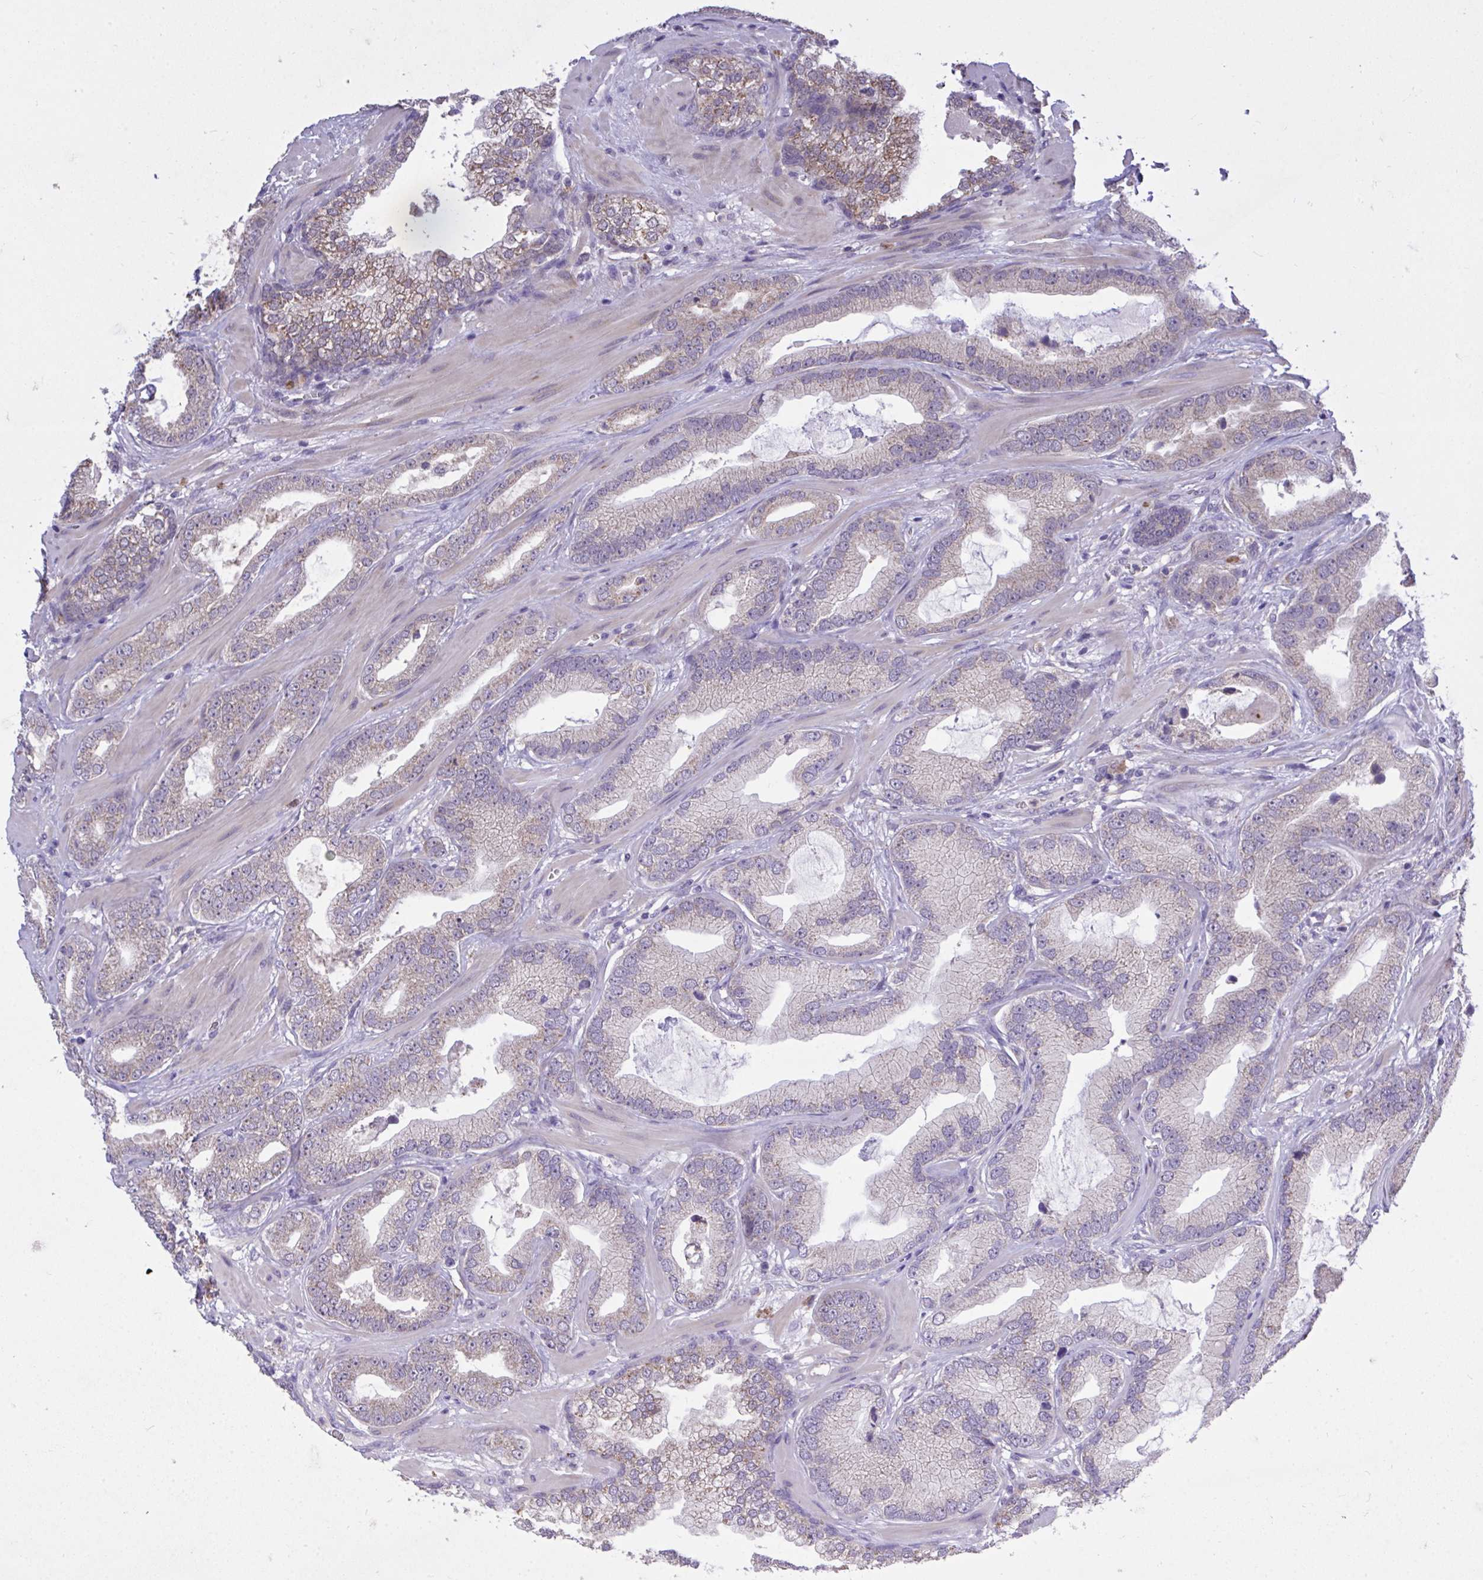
{"staining": {"intensity": "moderate", "quantity": "25%-75%", "location": "cytoplasmic/membranous"}, "tissue": "prostate cancer", "cell_type": "Tumor cells", "image_type": "cancer", "snomed": [{"axis": "morphology", "description": "Adenocarcinoma, Low grade"}, {"axis": "topography", "description": "Prostate"}], "caption": "Immunohistochemistry (IHC) of prostate low-grade adenocarcinoma reveals medium levels of moderate cytoplasmic/membranous expression in approximately 25%-75% of tumor cells.", "gene": "MPC2", "patient": {"sex": "male", "age": 62}}